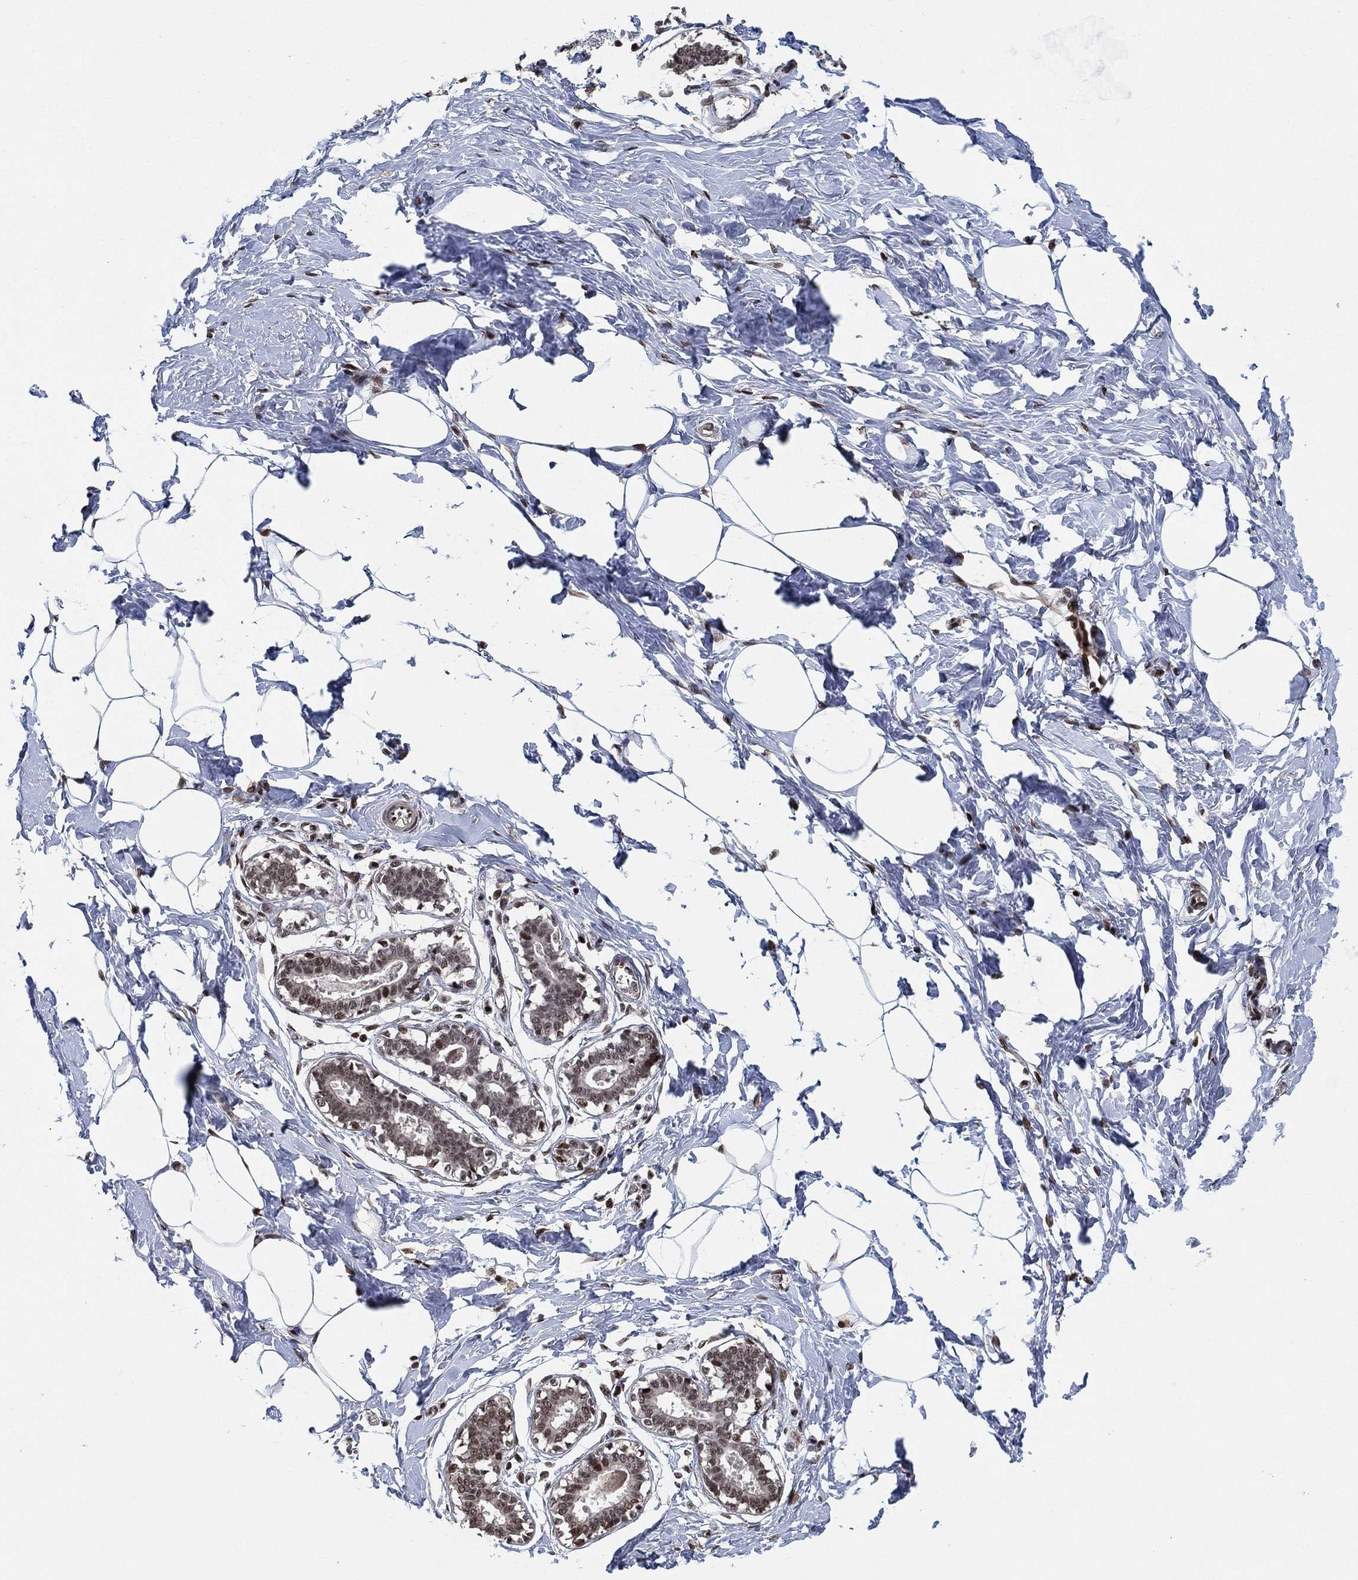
{"staining": {"intensity": "moderate", "quantity": "25%-75%", "location": "nuclear"}, "tissue": "breast", "cell_type": "Adipocytes", "image_type": "normal", "snomed": [{"axis": "morphology", "description": "Normal tissue, NOS"}, {"axis": "morphology", "description": "Lobular carcinoma, in situ"}, {"axis": "topography", "description": "Breast"}], "caption": "DAB immunohistochemical staining of normal breast reveals moderate nuclear protein staining in about 25%-75% of adipocytes.", "gene": "ZSCAN30", "patient": {"sex": "female", "age": 35}}